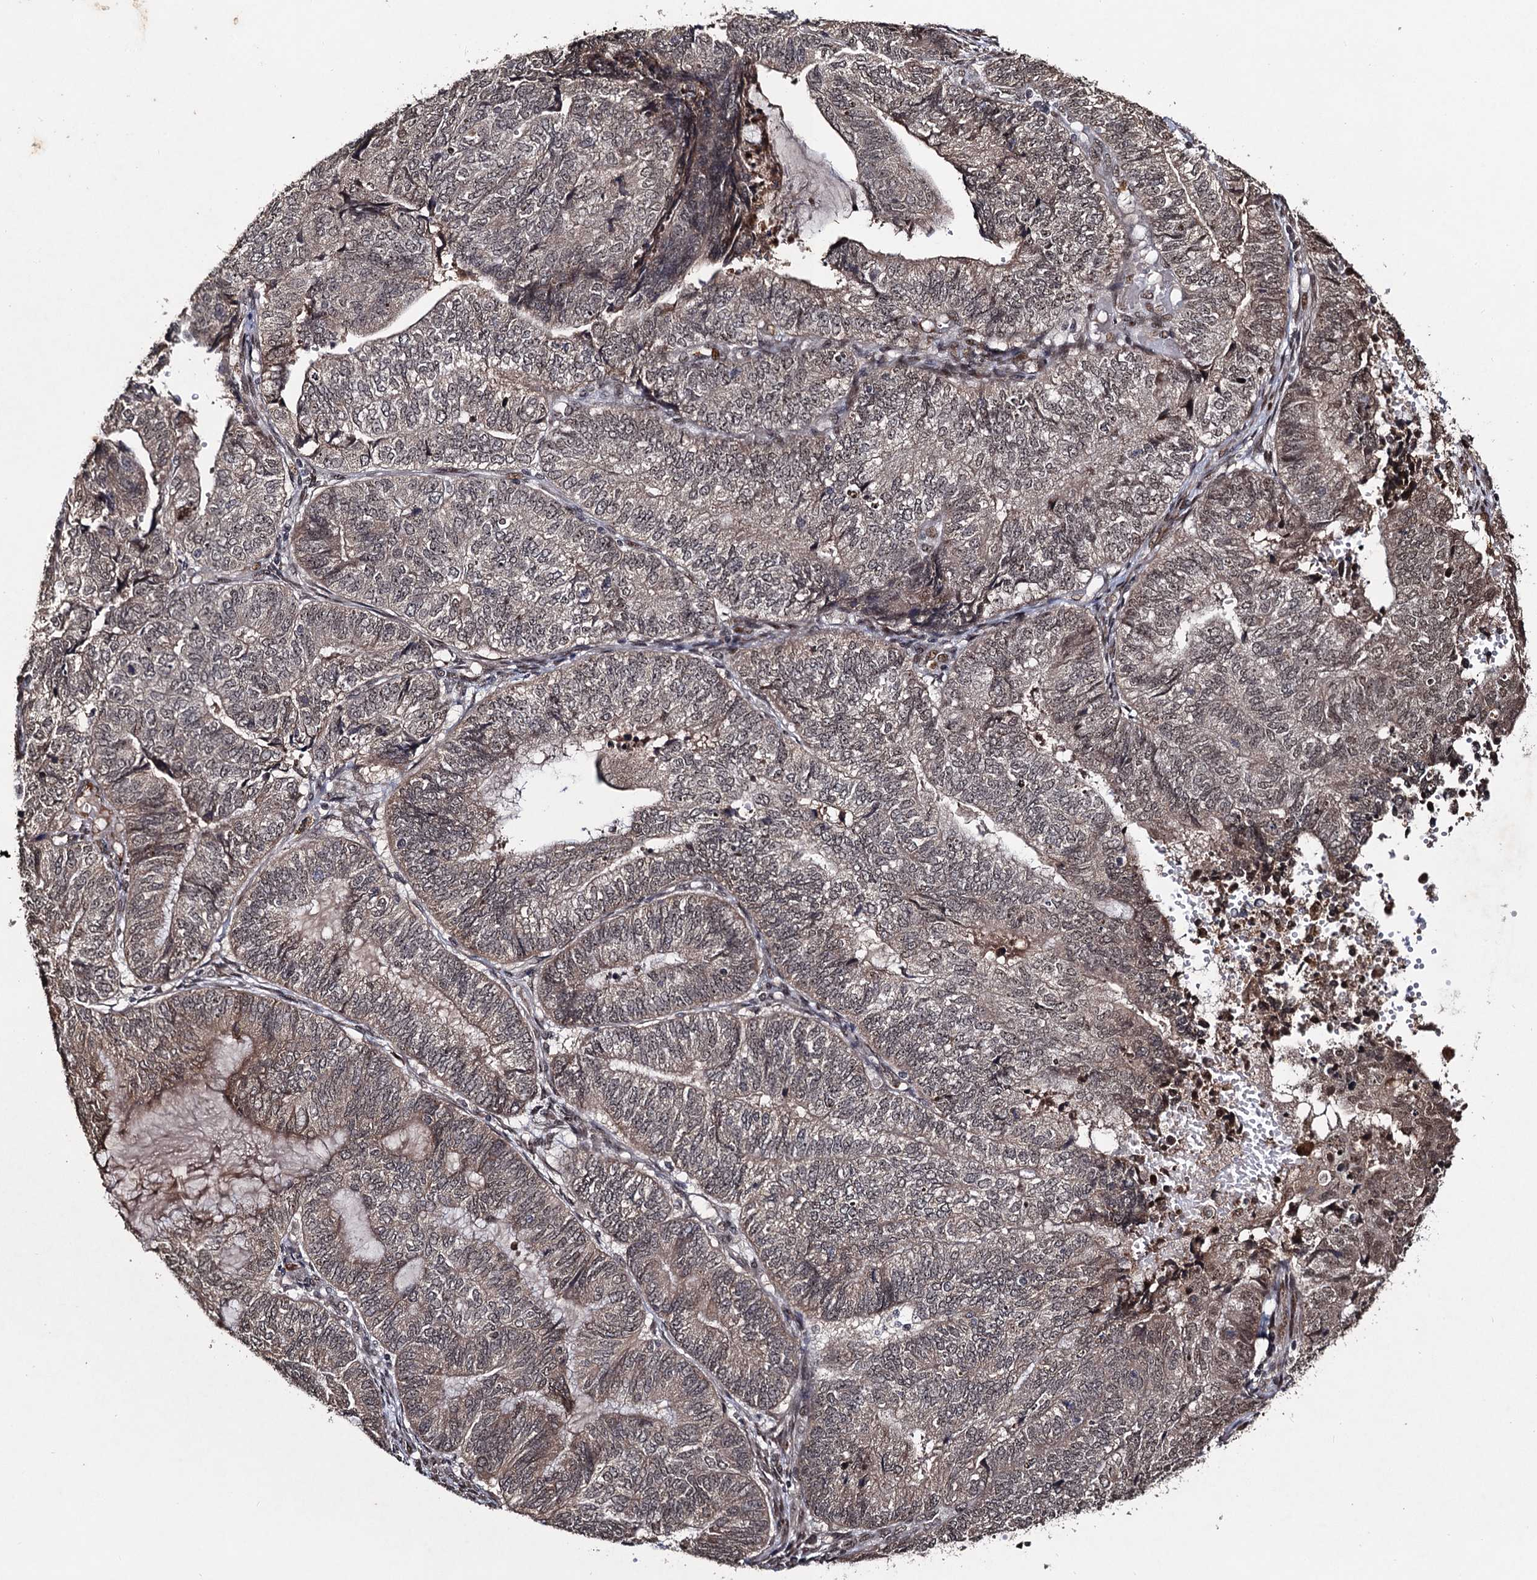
{"staining": {"intensity": "weak", "quantity": "25%-75%", "location": "cytoplasmic/membranous"}, "tissue": "endometrial cancer", "cell_type": "Tumor cells", "image_type": "cancer", "snomed": [{"axis": "morphology", "description": "Adenocarcinoma, NOS"}, {"axis": "topography", "description": "Uterus"}, {"axis": "topography", "description": "Endometrium"}], "caption": "Protein expression by immunohistochemistry (IHC) exhibits weak cytoplasmic/membranous positivity in about 25%-75% of tumor cells in endometrial adenocarcinoma.", "gene": "SFSWAP", "patient": {"sex": "female", "age": 70}}